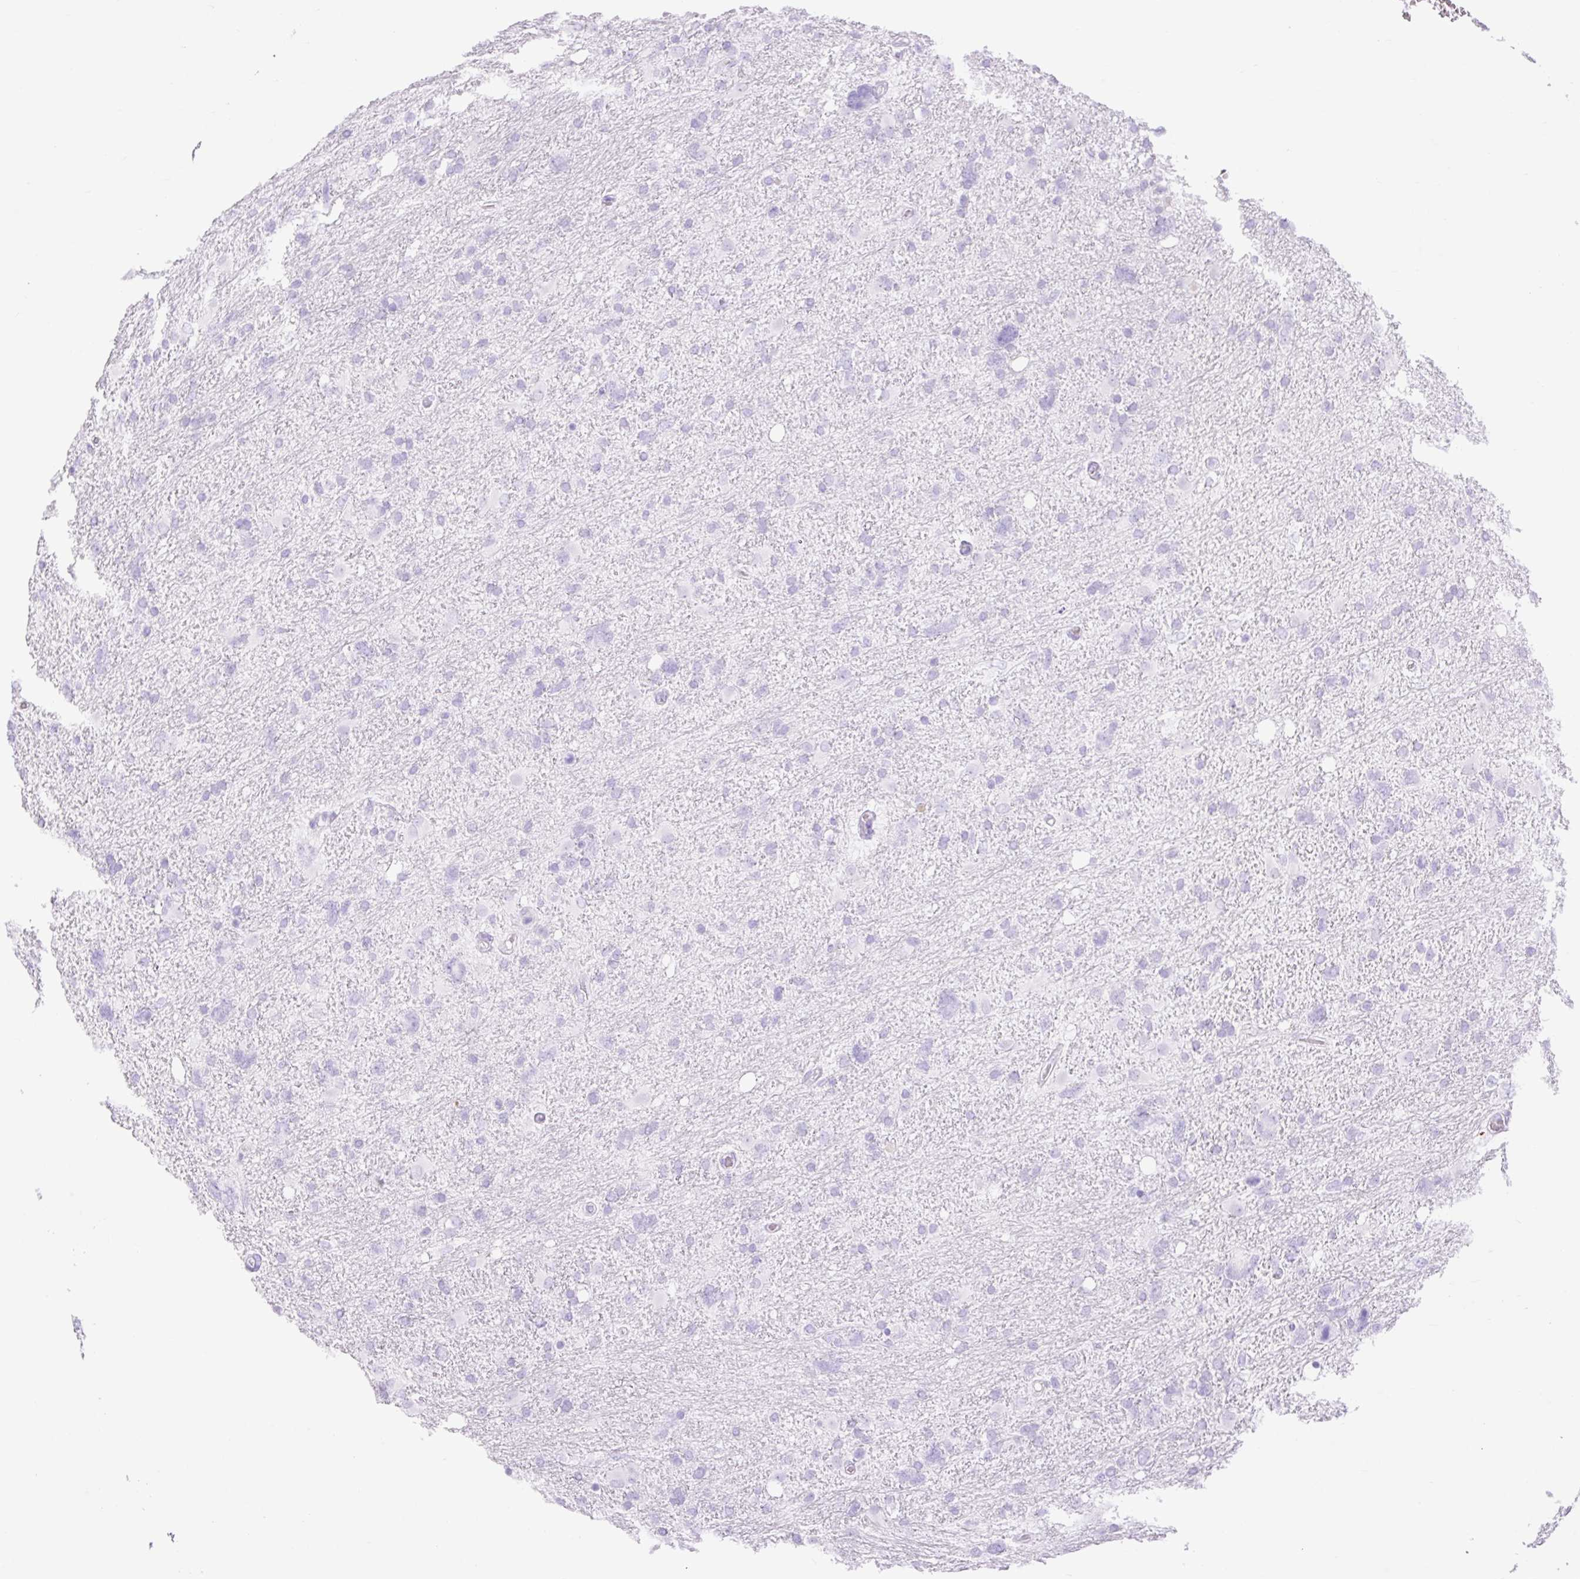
{"staining": {"intensity": "negative", "quantity": "none", "location": "none"}, "tissue": "glioma", "cell_type": "Tumor cells", "image_type": "cancer", "snomed": [{"axis": "morphology", "description": "Glioma, malignant, High grade"}, {"axis": "topography", "description": "Brain"}], "caption": "There is no significant expression in tumor cells of glioma.", "gene": "SLC25A40", "patient": {"sex": "male", "age": 61}}